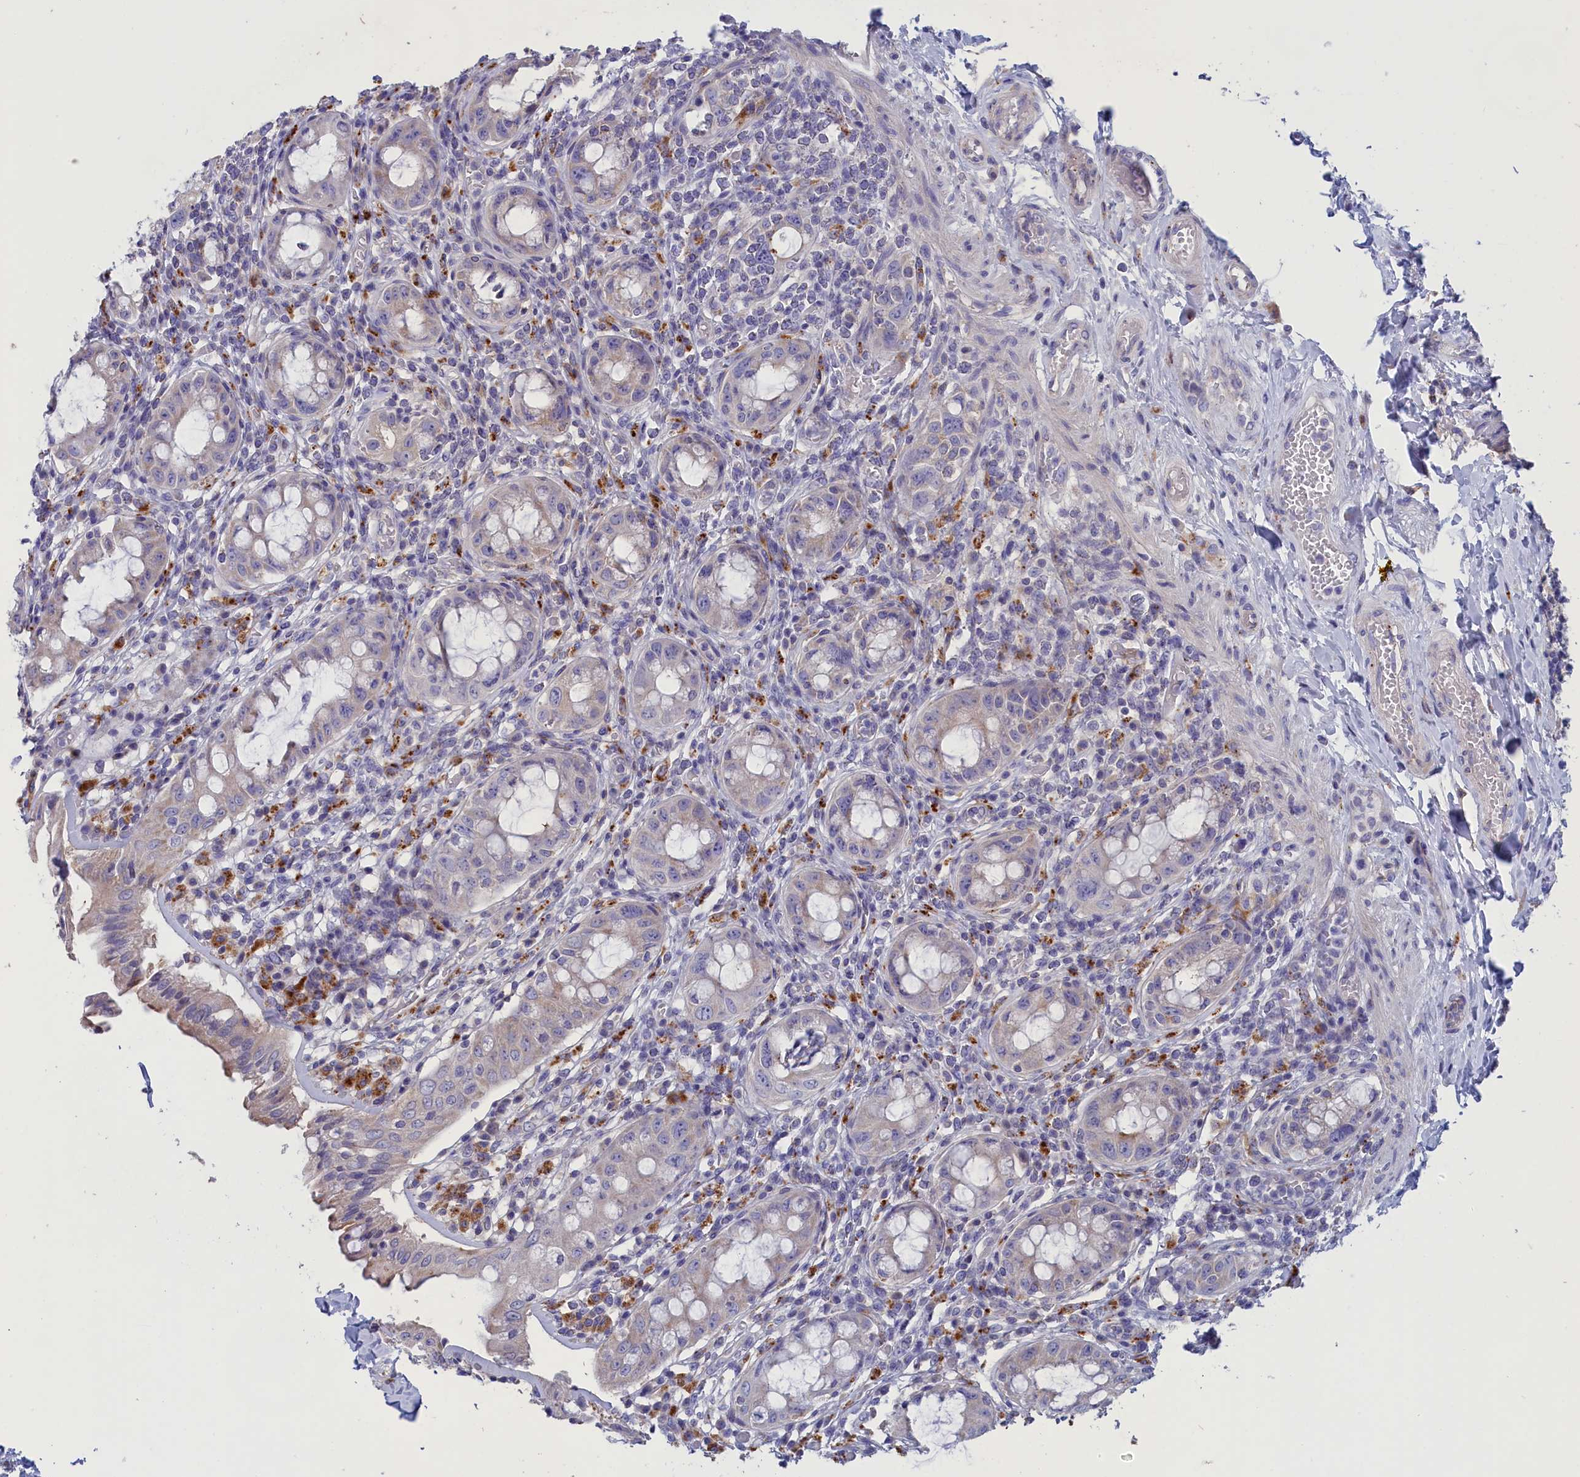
{"staining": {"intensity": "negative", "quantity": "none", "location": "none"}, "tissue": "rectum", "cell_type": "Glandular cells", "image_type": "normal", "snomed": [{"axis": "morphology", "description": "Normal tissue, NOS"}, {"axis": "topography", "description": "Rectum"}], "caption": "Immunohistochemistry (IHC) of normal human rectum reveals no staining in glandular cells. (DAB immunohistochemistry with hematoxylin counter stain).", "gene": "WDR6", "patient": {"sex": "female", "age": 57}}